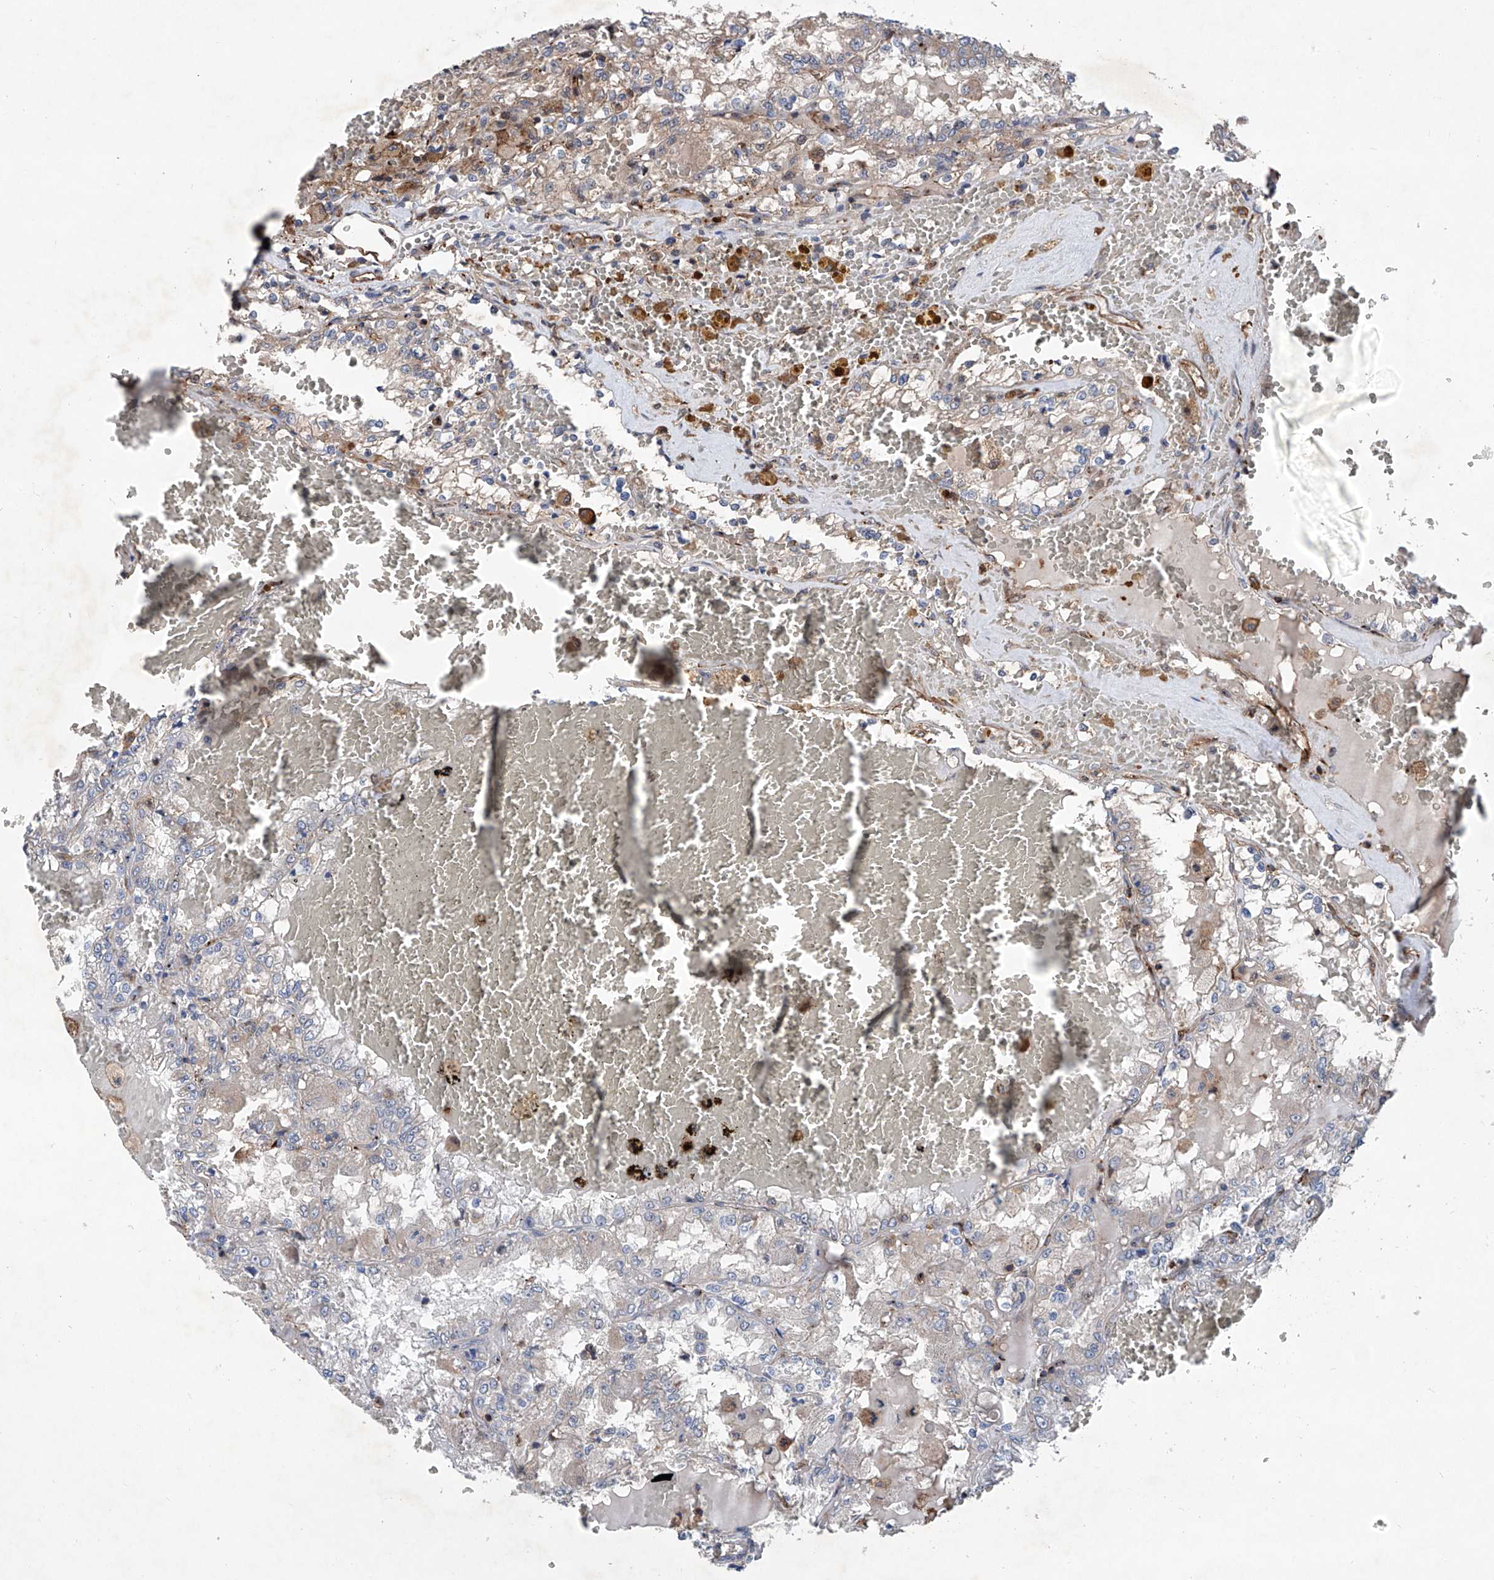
{"staining": {"intensity": "negative", "quantity": "none", "location": "none"}, "tissue": "renal cancer", "cell_type": "Tumor cells", "image_type": "cancer", "snomed": [{"axis": "morphology", "description": "Adenocarcinoma, NOS"}, {"axis": "topography", "description": "Kidney"}], "caption": "There is no significant expression in tumor cells of renal cancer.", "gene": "NT5C3A", "patient": {"sex": "female", "age": 56}}